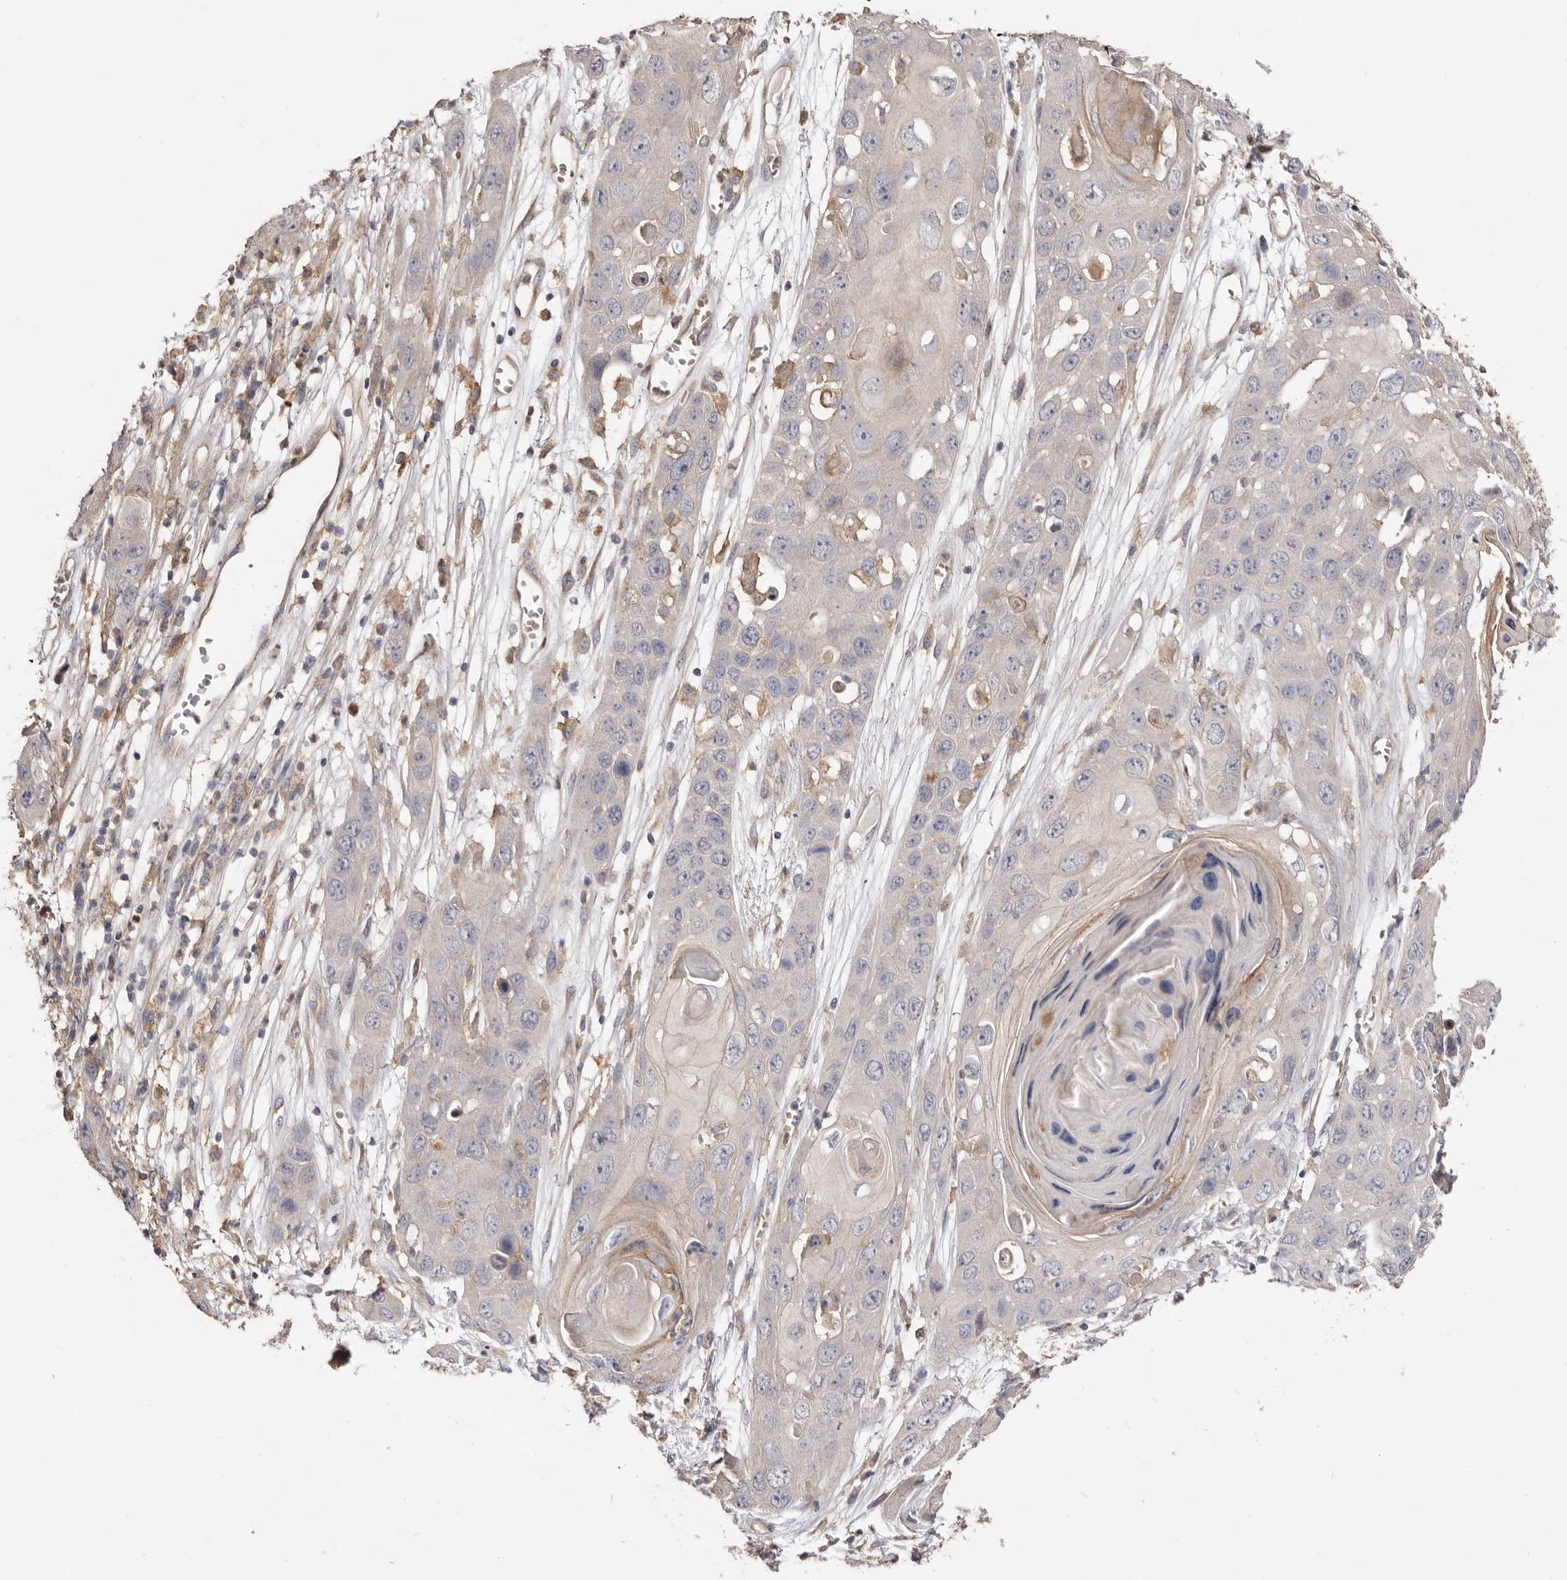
{"staining": {"intensity": "negative", "quantity": "none", "location": "none"}, "tissue": "skin cancer", "cell_type": "Tumor cells", "image_type": "cancer", "snomed": [{"axis": "morphology", "description": "Squamous cell carcinoma, NOS"}, {"axis": "topography", "description": "Skin"}], "caption": "Image shows no significant protein expression in tumor cells of skin cancer (squamous cell carcinoma). (Immunohistochemistry (ihc), brightfield microscopy, high magnification).", "gene": "LRRC25", "patient": {"sex": "male", "age": 55}}